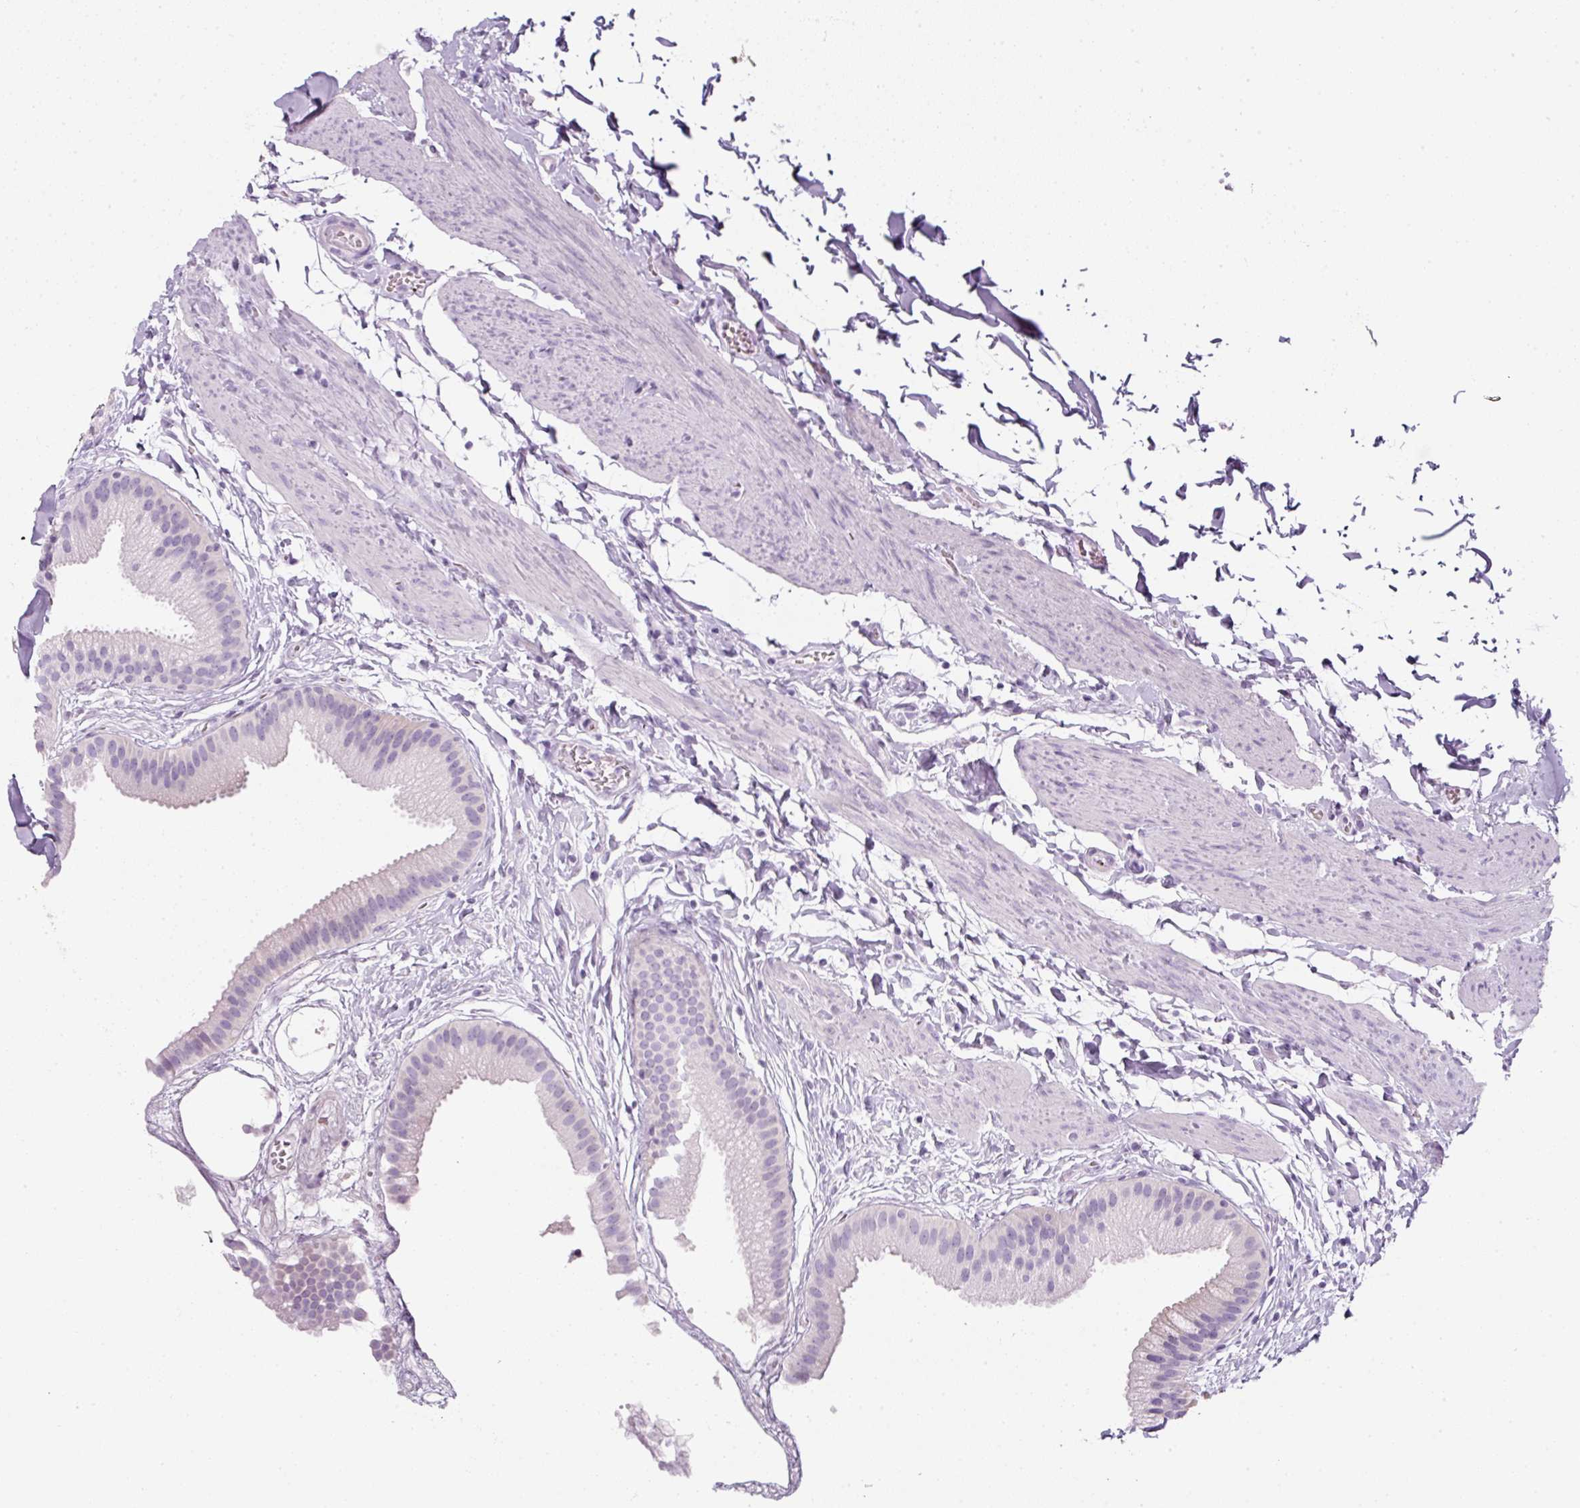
{"staining": {"intensity": "negative", "quantity": "none", "location": "none"}, "tissue": "gallbladder", "cell_type": "Glandular cells", "image_type": "normal", "snomed": [{"axis": "morphology", "description": "Normal tissue, NOS"}, {"axis": "topography", "description": "Gallbladder"}], "caption": "This is an immunohistochemistry (IHC) histopathology image of normal gallbladder. There is no expression in glandular cells.", "gene": "ENSG00000288796", "patient": {"sex": "female", "age": 63}}